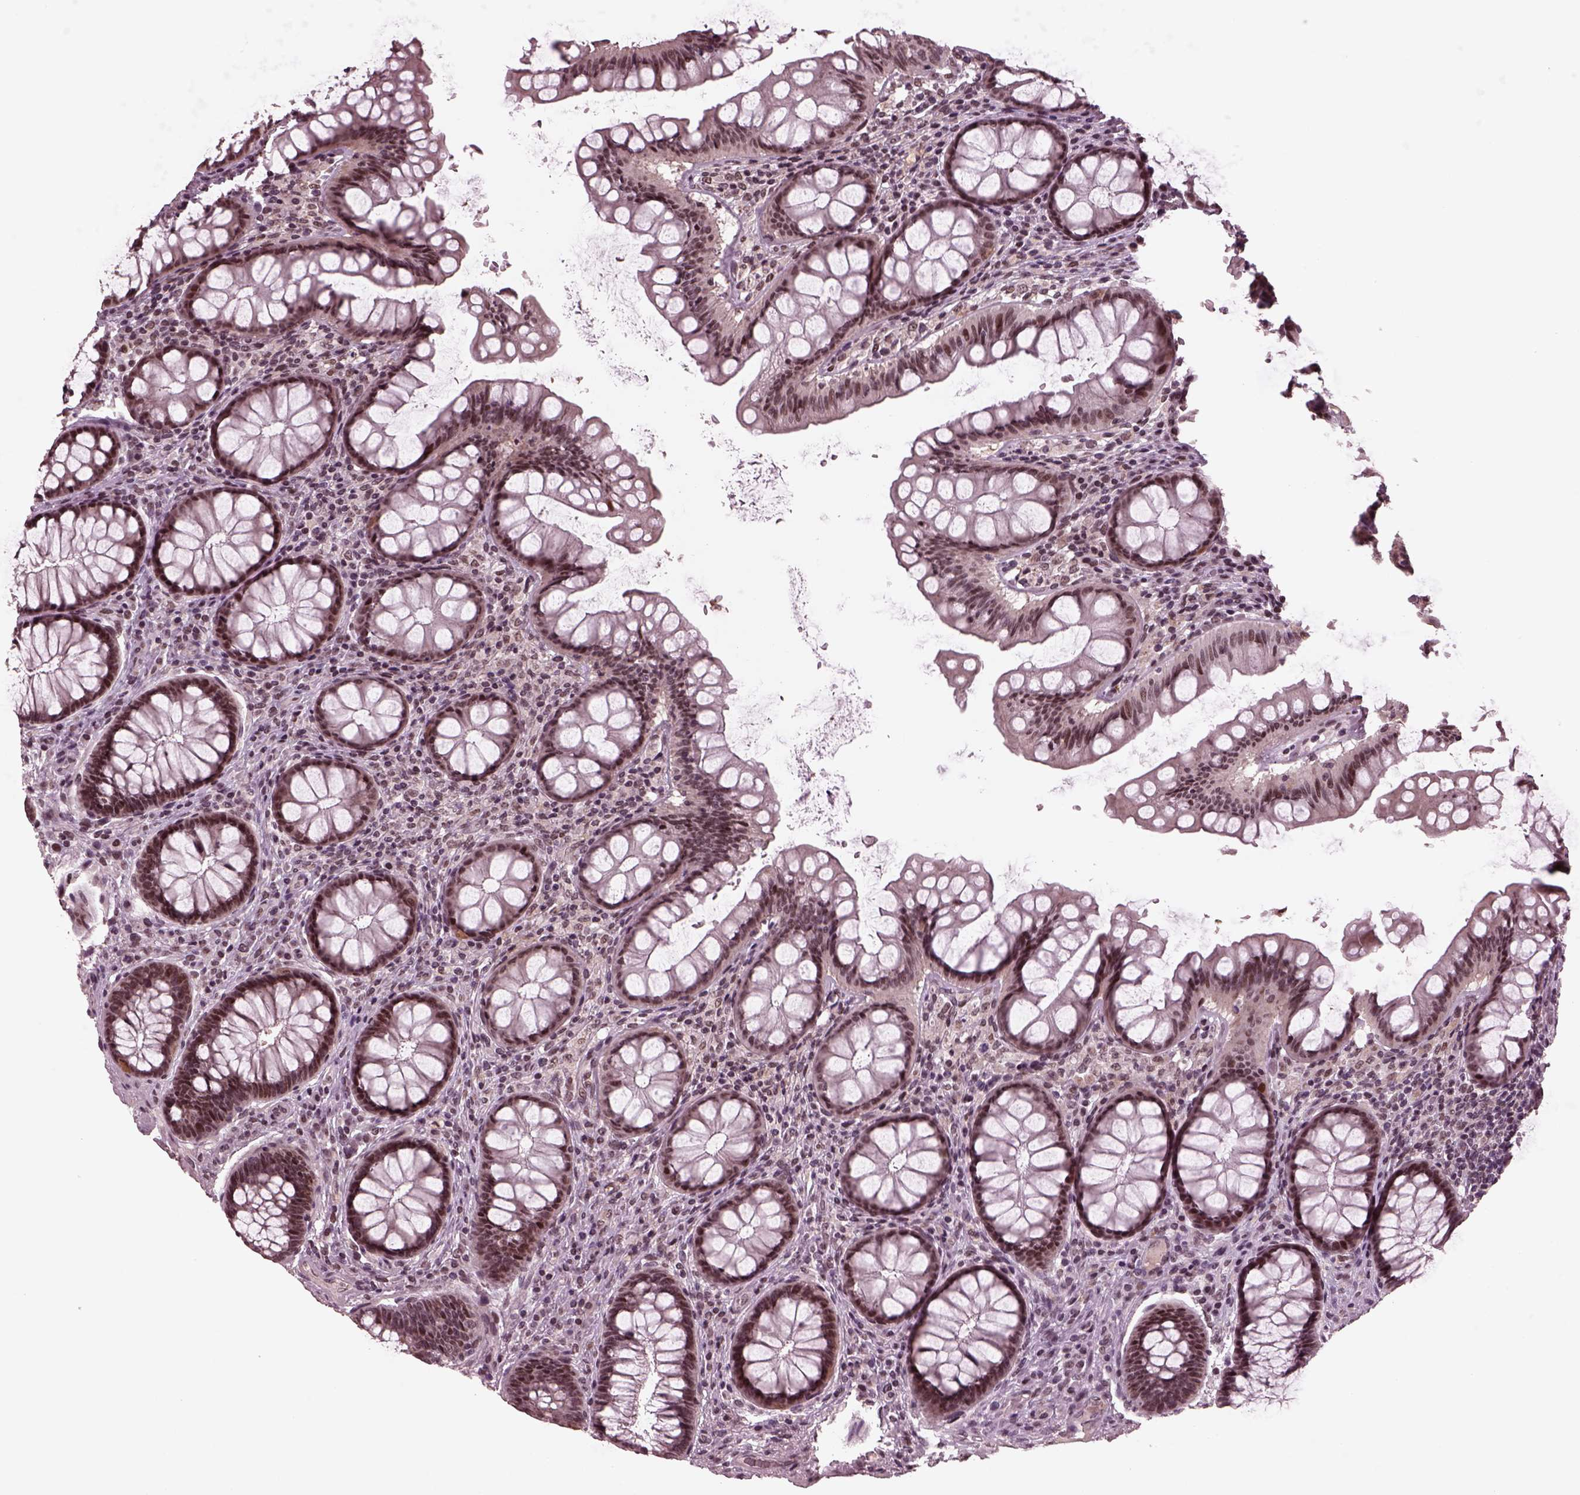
{"staining": {"intensity": "negative", "quantity": "none", "location": "none"}, "tissue": "colon", "cell_type": "Endothelial cells", "image_type": "normal", "snomed": [{"axis": "morphology", "description": "Normal tissue, NOS"}, {"axis": "topography", "description": "Colon"}], "caption": "A high-resolution photomicrograph shows immunohistochemistry staining of benign colon, which demonstrates no significant expression in endothelial cells.", "gene": "NAP1L5", "patient": {"sex": "female", "age": 65}}